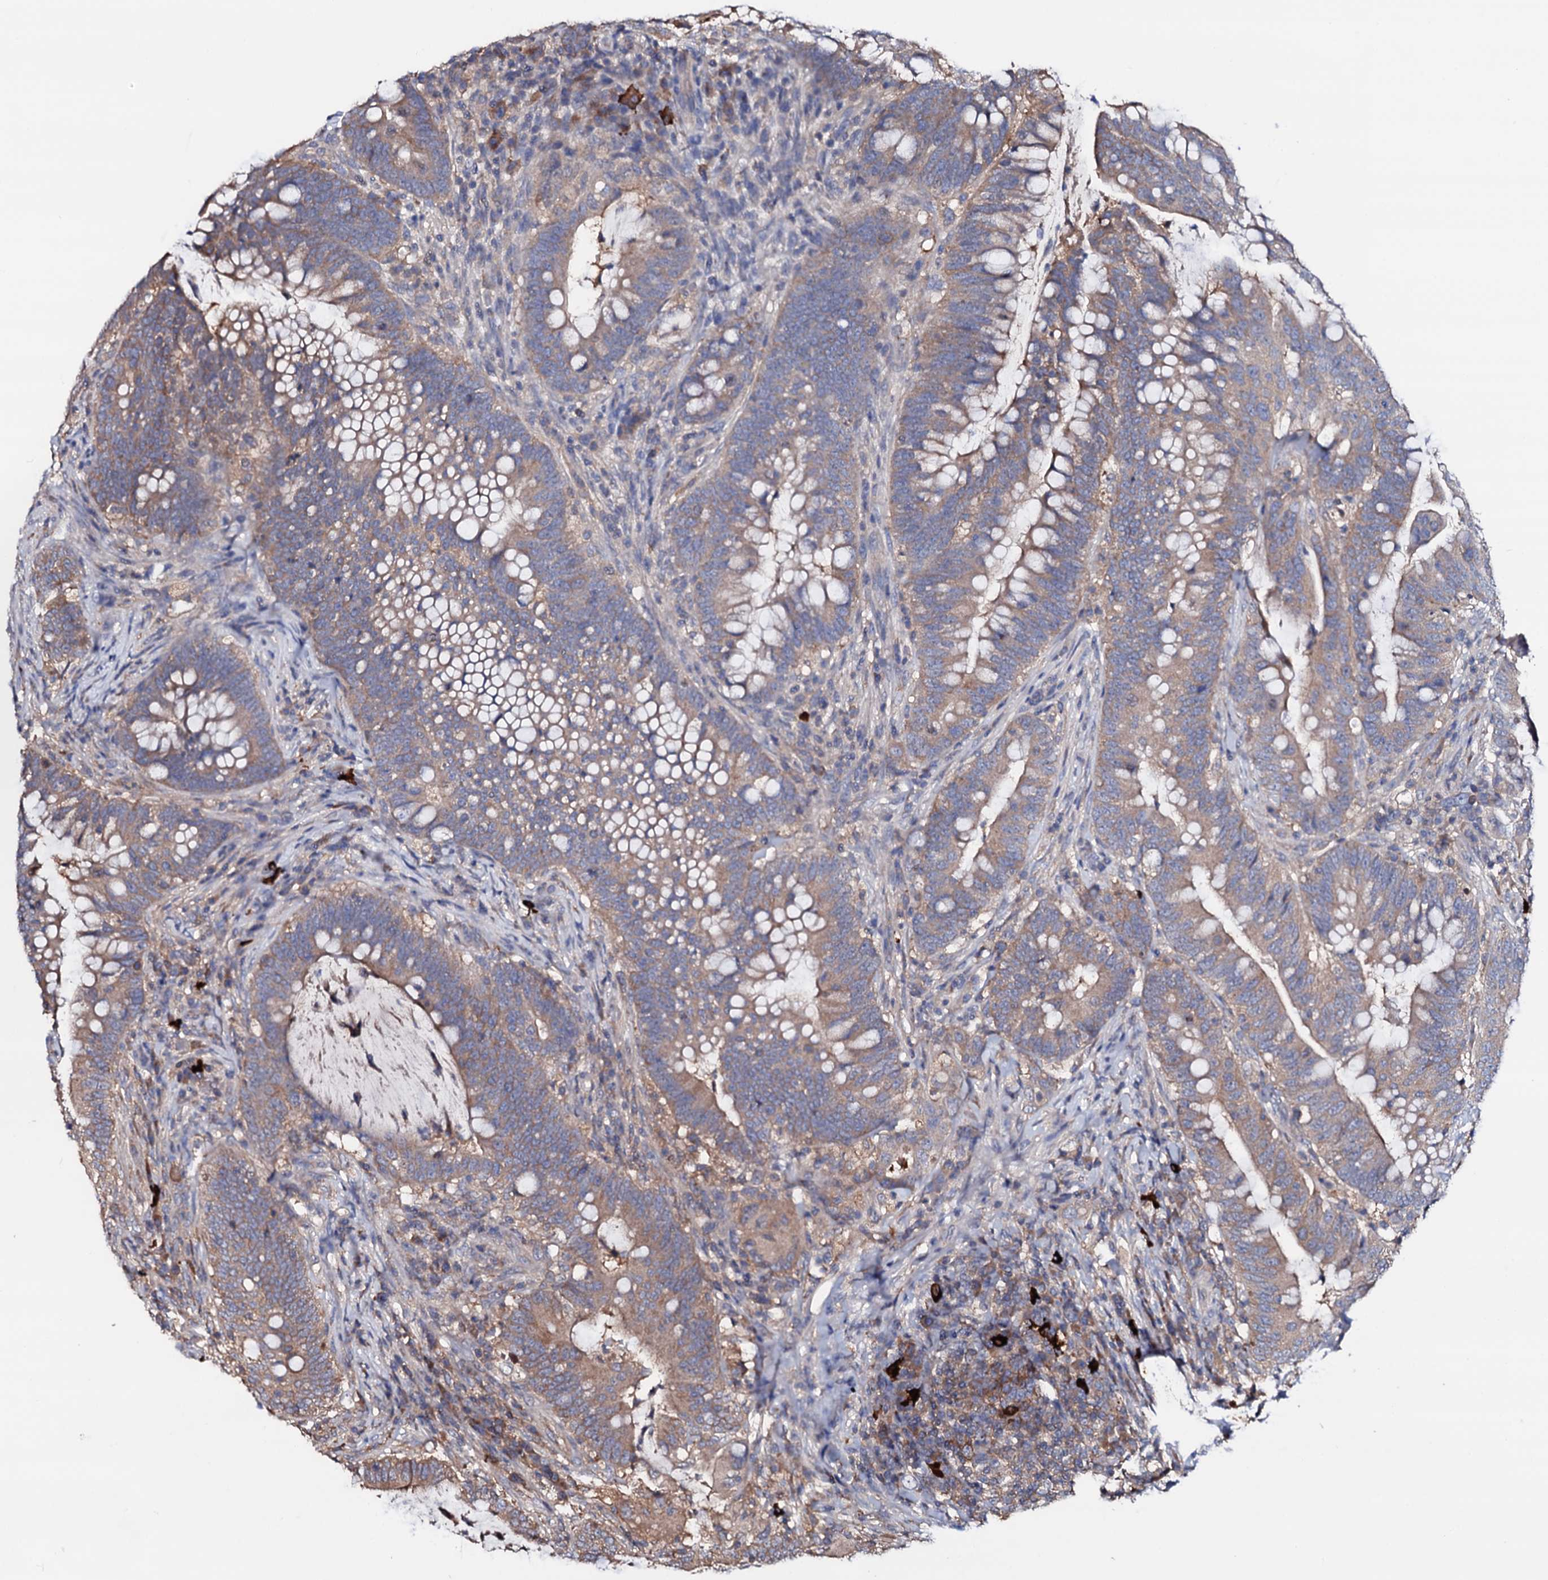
{"staining": {"intensity": "moderate", "quantity": "25%-75%", "location": "cytoplasmic/membranous"}, "tissue": "colorectal cancer", "cell_type": "Tumor cells", "image_type": "cancer", "snomed": [{"axis": "morphology", "description": "Adenocarcinoma, NOS"}, {"axis": "topography", "description": "Colon"}], "caption": "Protein analysis of colorectal cancer tissue displays moderate cytoplasmic/membranous staining in about 25%-75% of tumor cells.", "gene": "TCAF2", "patient": {"sex": "female", "age": 66}}